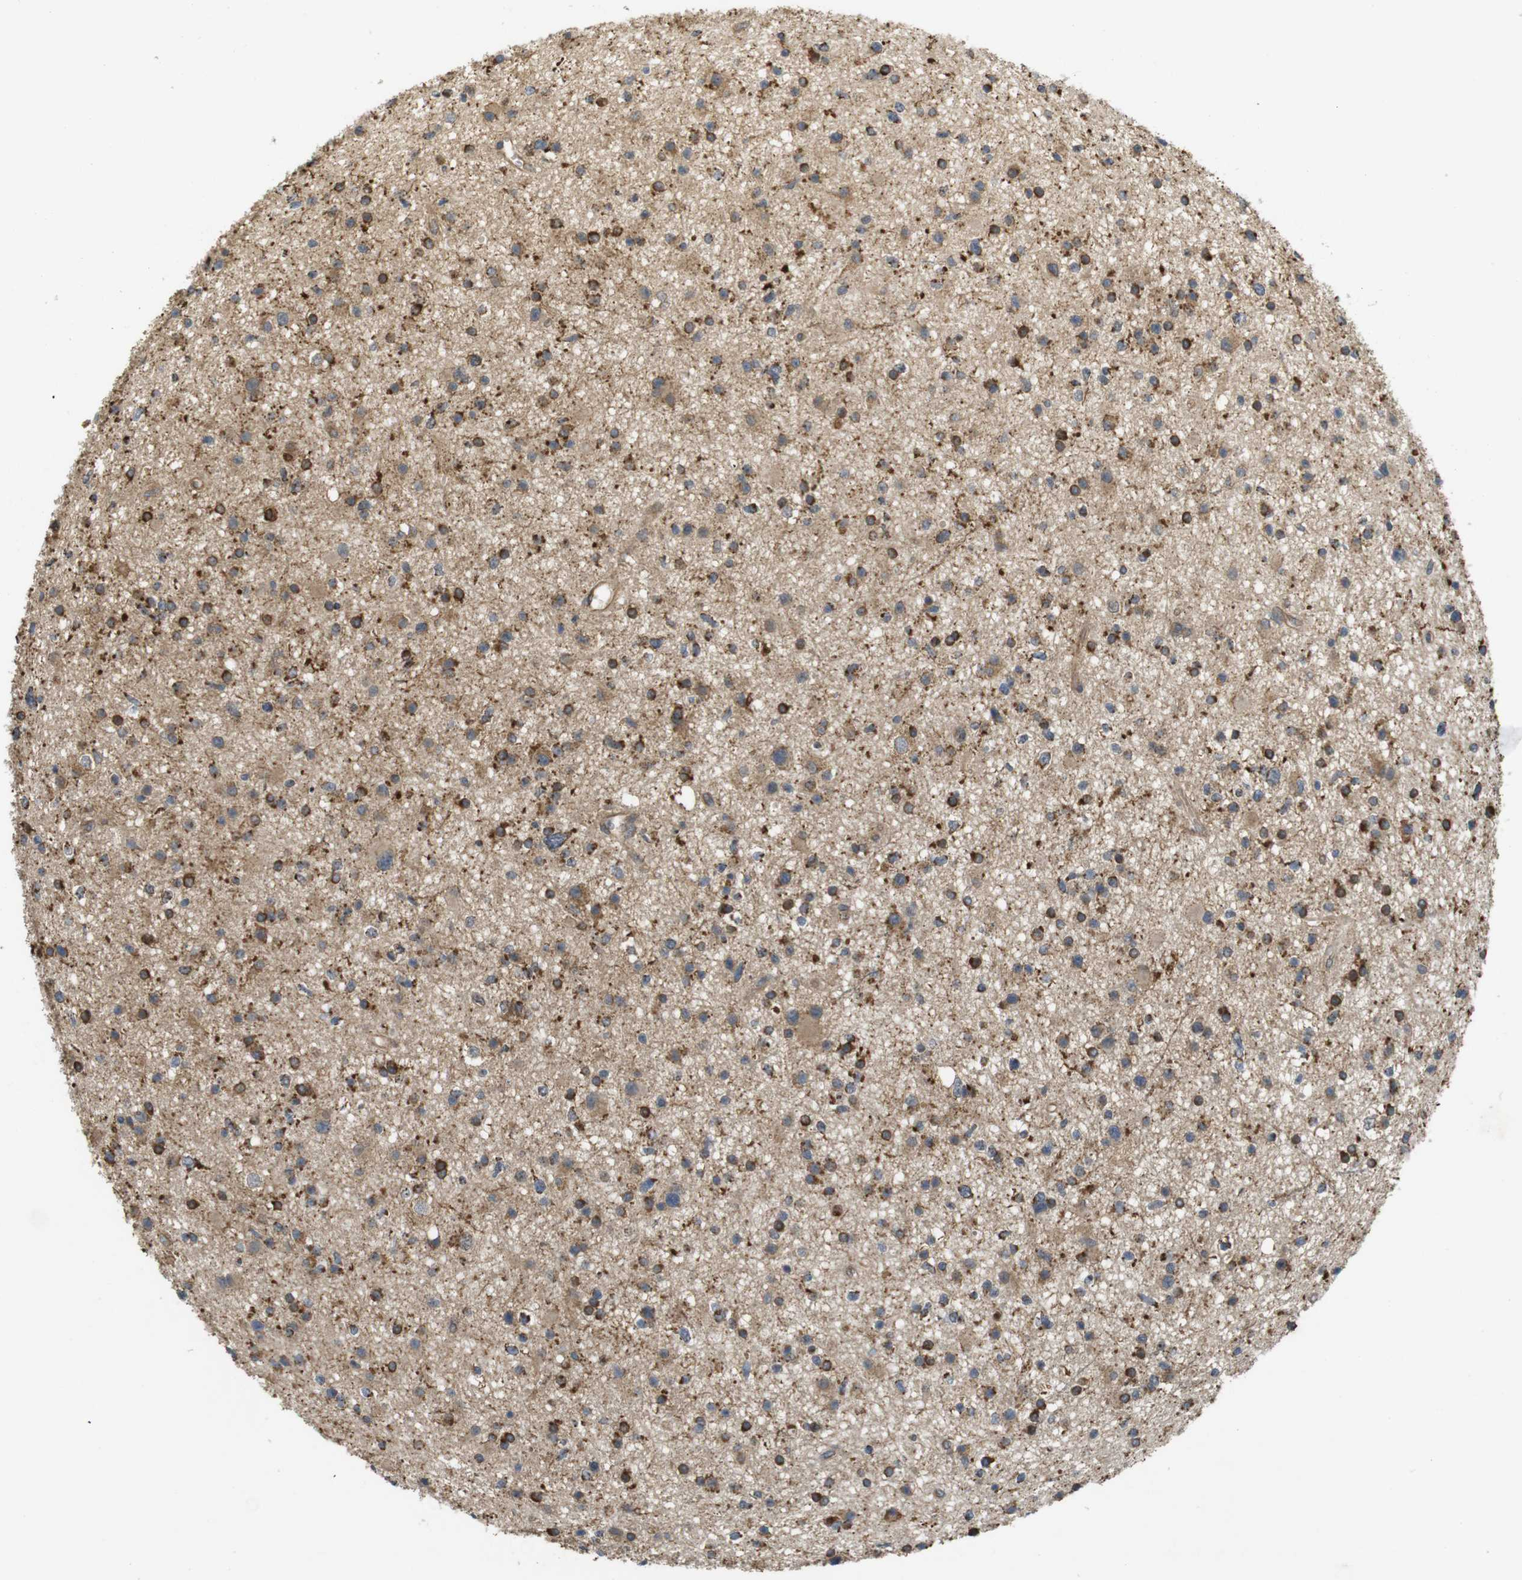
{"staining": {"intensity": "strong", "quantity": ">75%", "location": "cytoplasmic/membranous"}, "tissue": "glioma", "cell_type": "Tumor cells", "image_type": "cancer", "snomed": [{"axis": "morphology", "description": "Glioma, malignant, High grade"}, {"axis": "topography", "description": "Brain"}], "caption": "Immunohistochemical staining of human glioma shows high levels of strong cytoplasmic/membranous protein staining in about >75% of tumor cells. The staining was performed using DAB to visualize the protein expression in brown, while the nuclei were stained in blue with hematoxylin (Magnification: 20x).", "gene": "KSR1", "patient": {"sex": "male", "age": 33}}